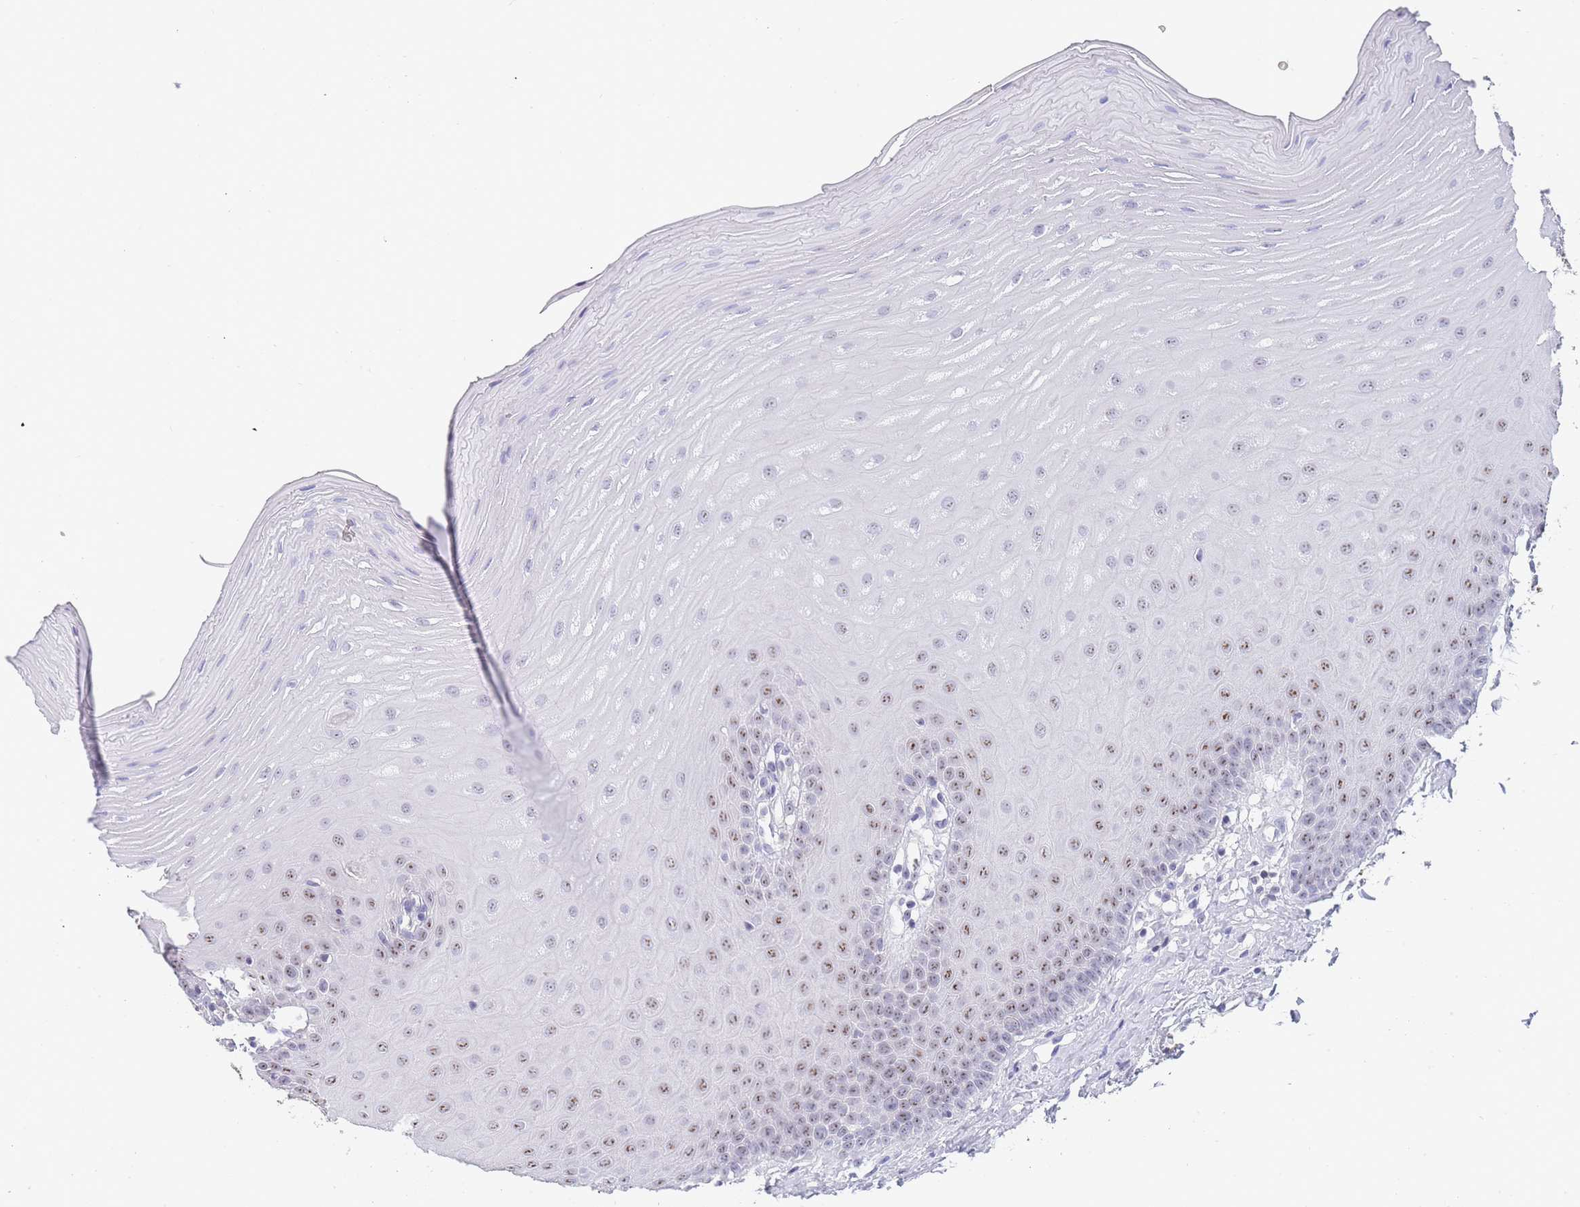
{"staining": {"intensity": "weak", "quantity": "25%-75%", "location": "nuclear"}, "tissue": "oral mucosa", "cell_type": "Squamous epithelial cells", "image_type": "normal", "snomed": [{"axis": "morphology", "description": "Normal tissue, NOS"}, {"axis": "topography", "description": "Oral tissue"}], "caption": "The image displays a brown stain indicating the presence of a protein in the nuclear of squamous epithelial cells in oral mucosa.", "gene": "NOP14", "patient": {"sex": "female", "age": 39}}